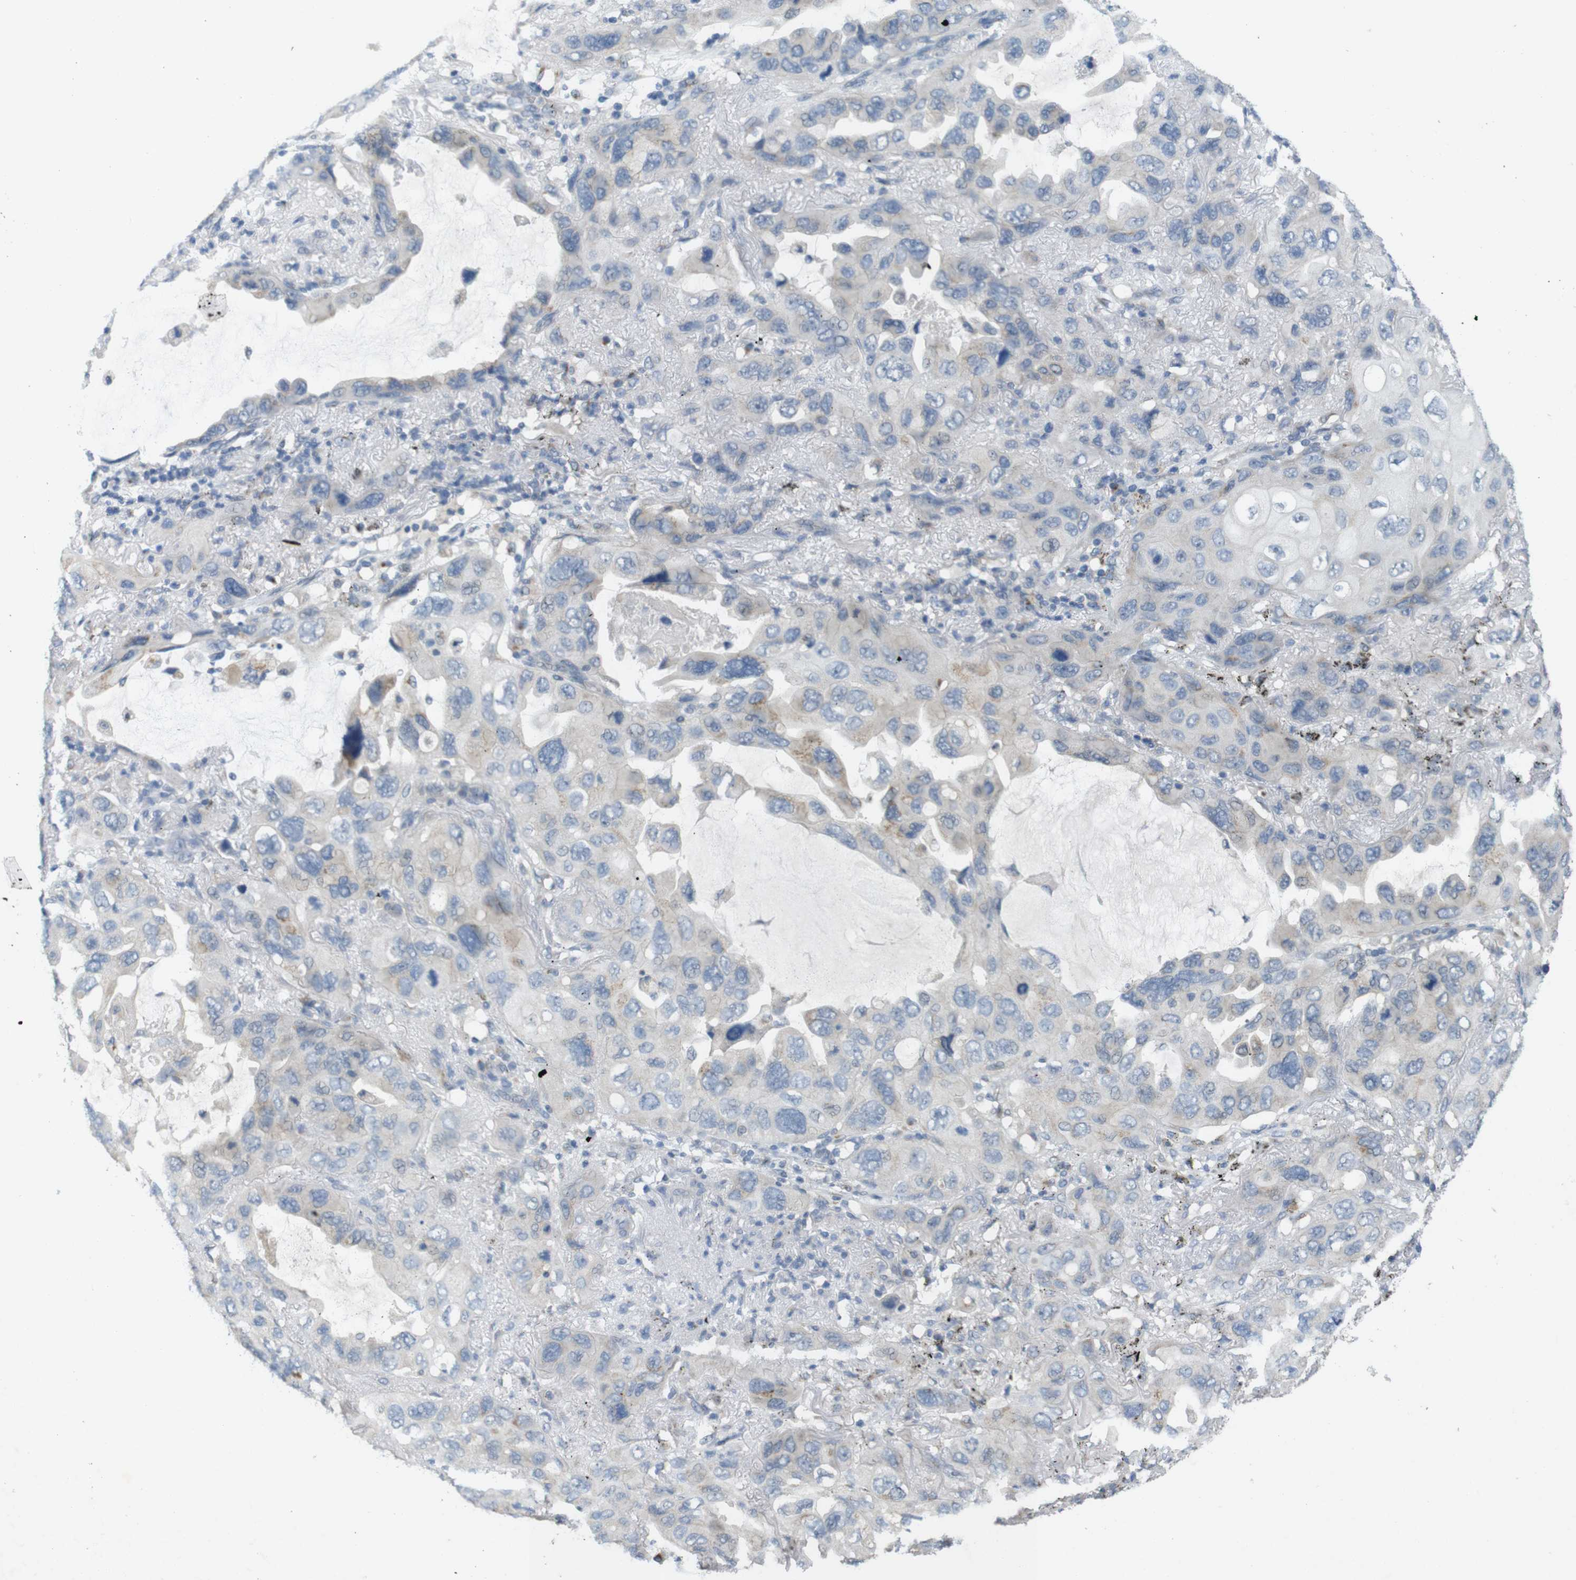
{"staining": {"intensity": "weak", "quantity": "<25%", "location": "cytoplasmic/membranous"}, "tissue": "lung cancer", "cell_type": "Tumor cells", "image_type": "cancer", "snomed": [{"axis": "morphology", "description": "Squamous cell carcinoma, NOS"}, {"axis": "topography", "description": "Lung"}], "caption": "DAB immunohistochemical staining of lung cancer (squamous cell carcinoma) exhibits no significant staining in tumor cells.", "gene": "YIPF3", "patient": {"sex": "female", "age": 73}}